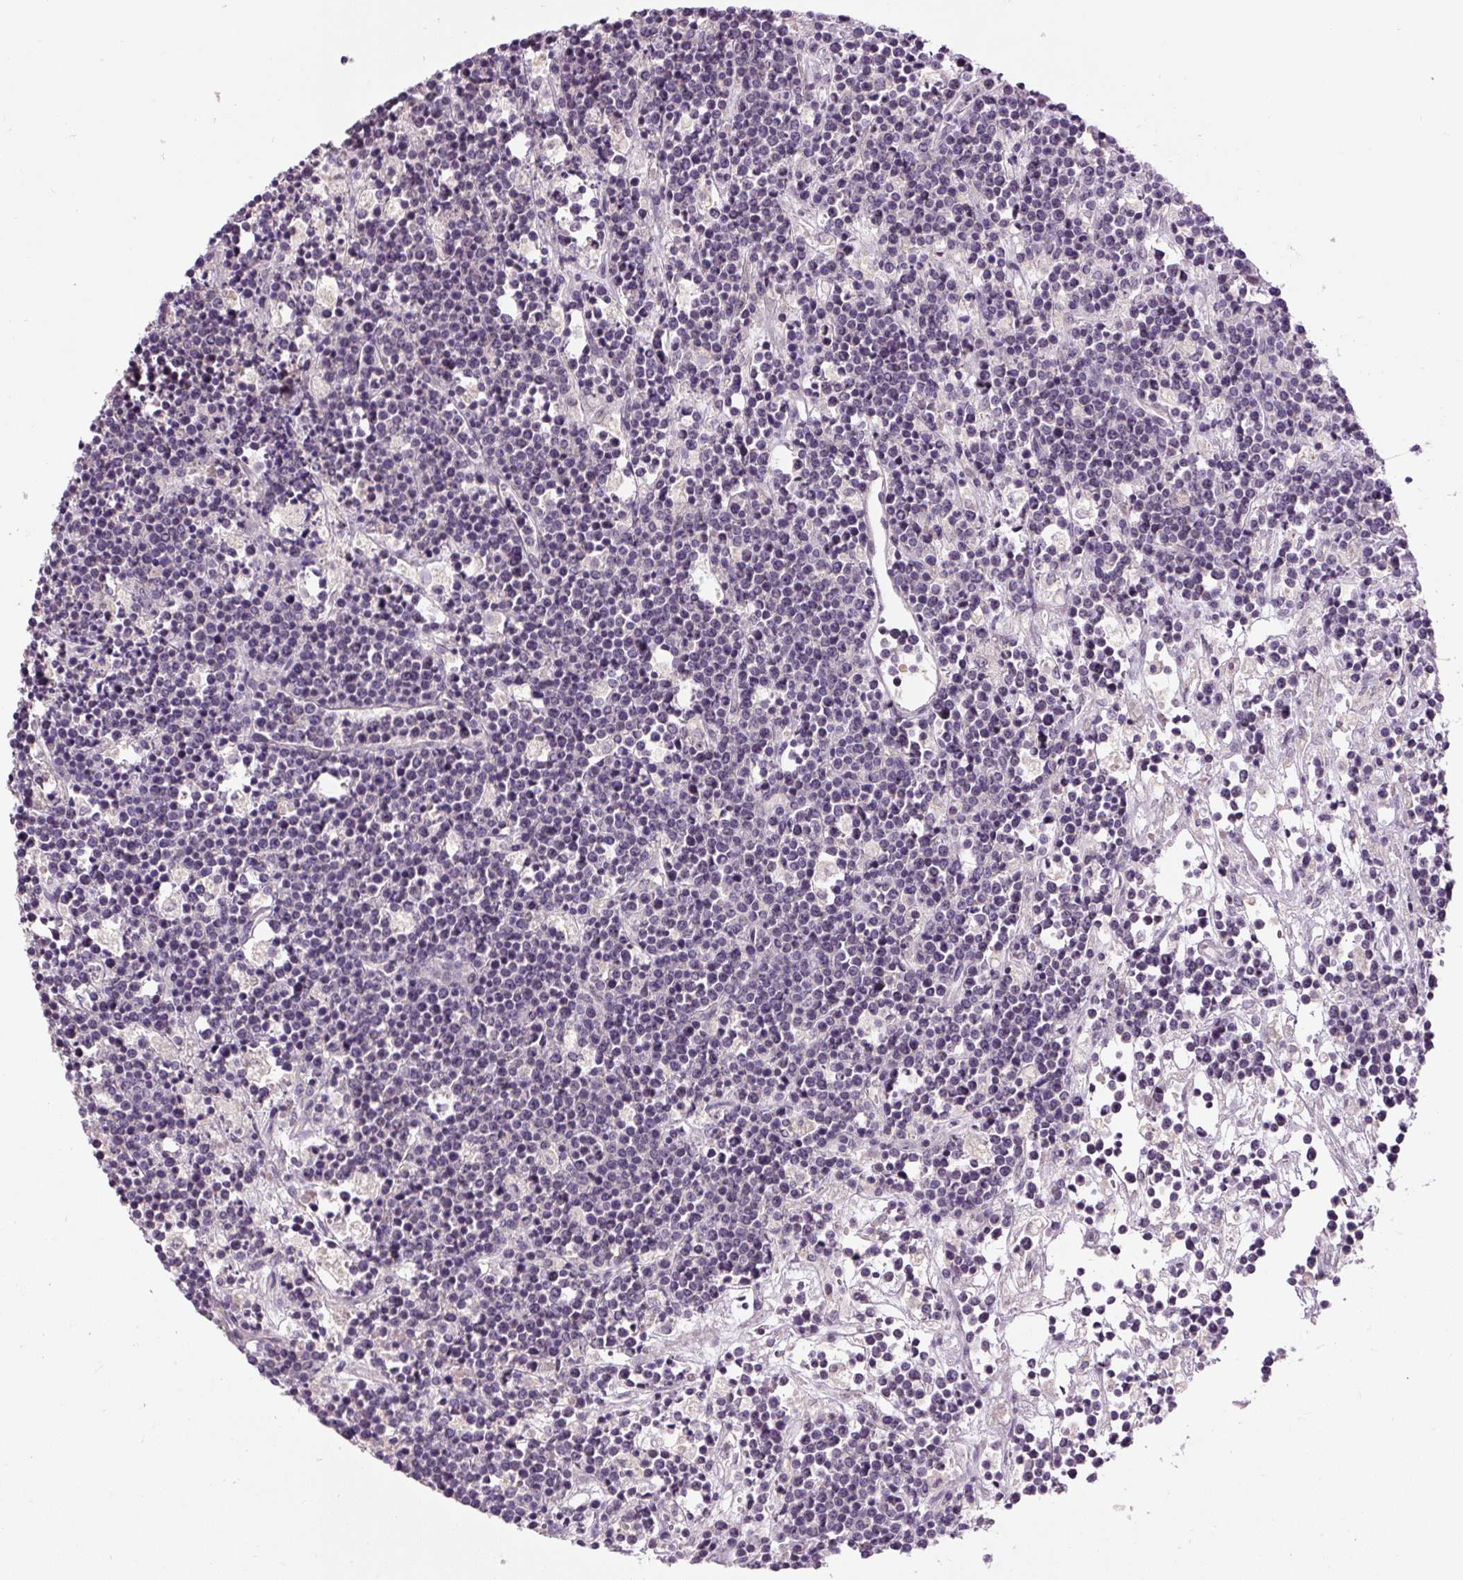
{"staining": {"intensity": "negative", "quantity": "none", "location": "none"}, "tissue": "lymphoma", "cell_type": "Tumor cells", "image_type": "cancer", "snomed": [{"axis": "morphology", "description": "Malignant lymphoma, non-Hodgkin's type, High grade"}, {"axis": "topography", "description": "Ovary"}], "caption": "High-grade malignant lymphoma, non-Hodgkin's type was stained to show a protein in brown. There is no significant positivity in tumor cells.", "gene": "FABP7", "patient": {"sex": "female", "age": 56}}